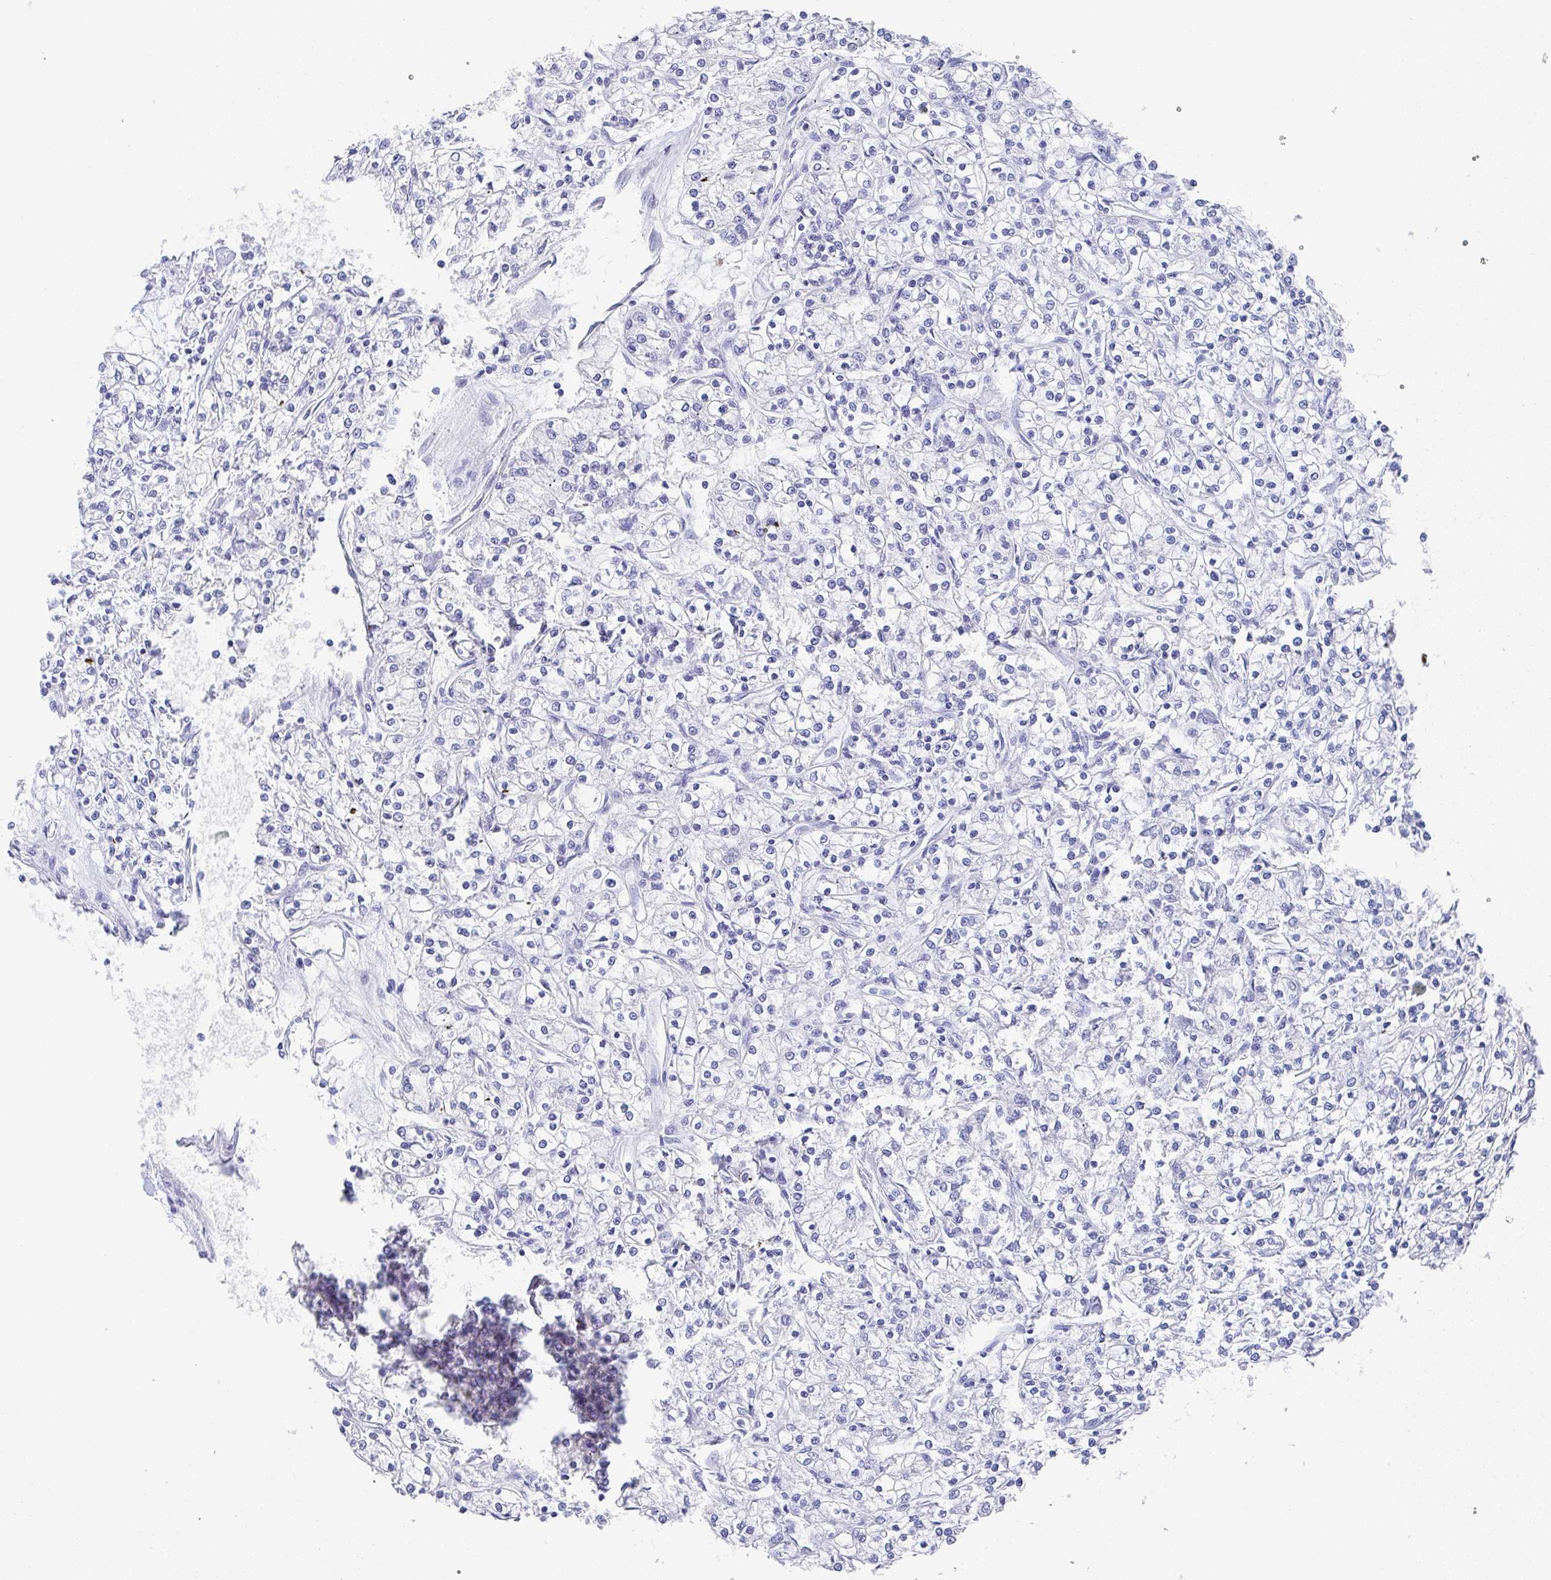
{"staining": {"intensity": "negative", "quantity": "none", "location": "none"}, "tissue": "renal cancer", "cell_type": "Tumor cells", "image_type": "cancer", "snomed": [{"axis": "morphology", "description": "Adenocarcinoma, NOS"}, {"axis": "topography", "description": "Kidney"}], "caption": "IHC of human renal cancer demonstrates no positivity in tumor cells.", "gene": "TNFRSF8", "patient": {"sex": "female", "age": 59}}